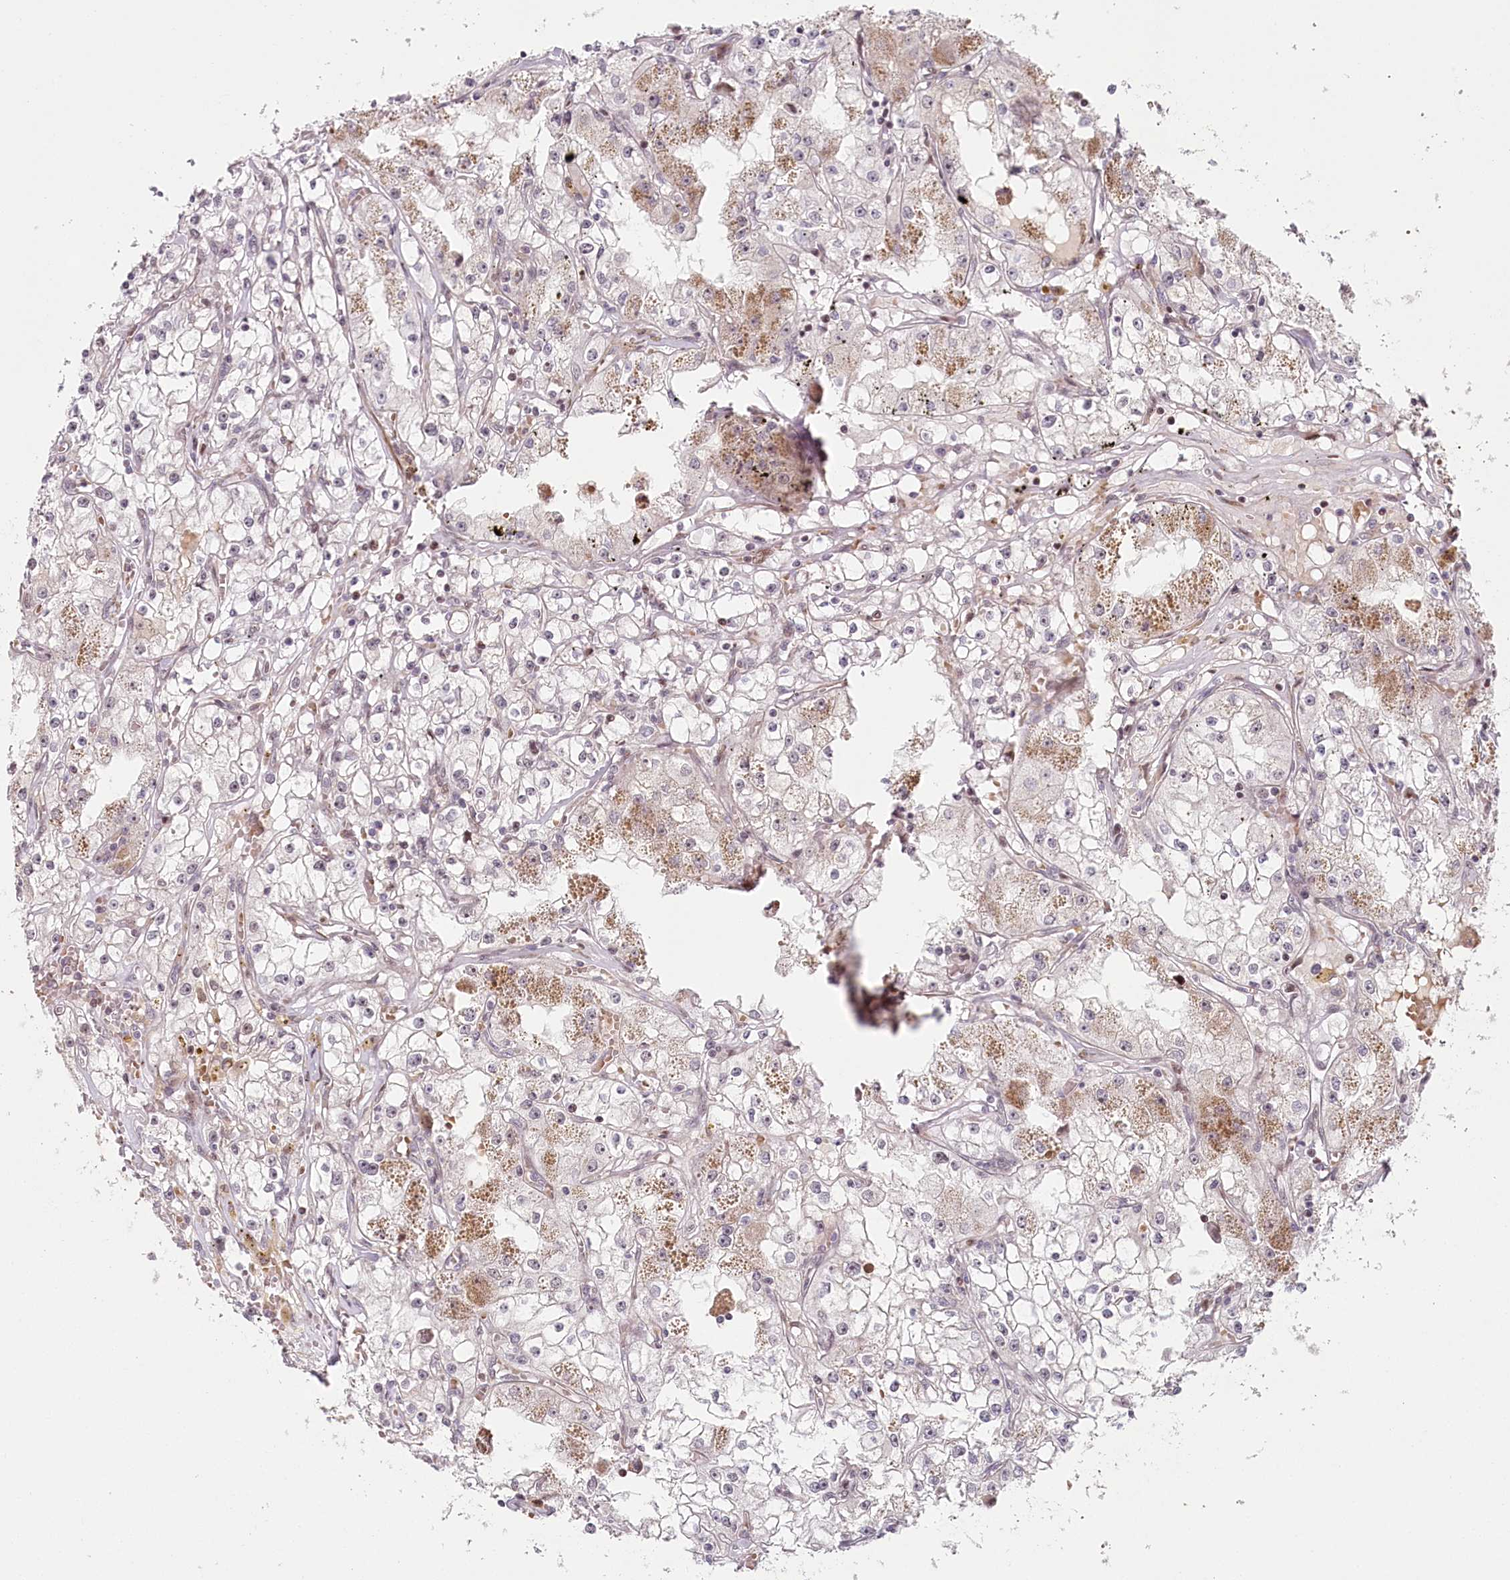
{"staining": {"intensity": "negative", "quantity": "none", "location": "none"}, "tissue": "renal cancer", "cell_type": "Tumor cells", "image_type": "cancer", "snomed": [{"axis": "morphology", "description": "Adenocarcinoma, NOS"}, {"axis": "topography", "description": "Kidney"}], "caption": "DAB immunohistochemical staining of human adenocarcinoma (renal) shows no significant staining in tumor cells.", "gene": "FAM204A", "patient": {"sex": "male", "age": 56}}